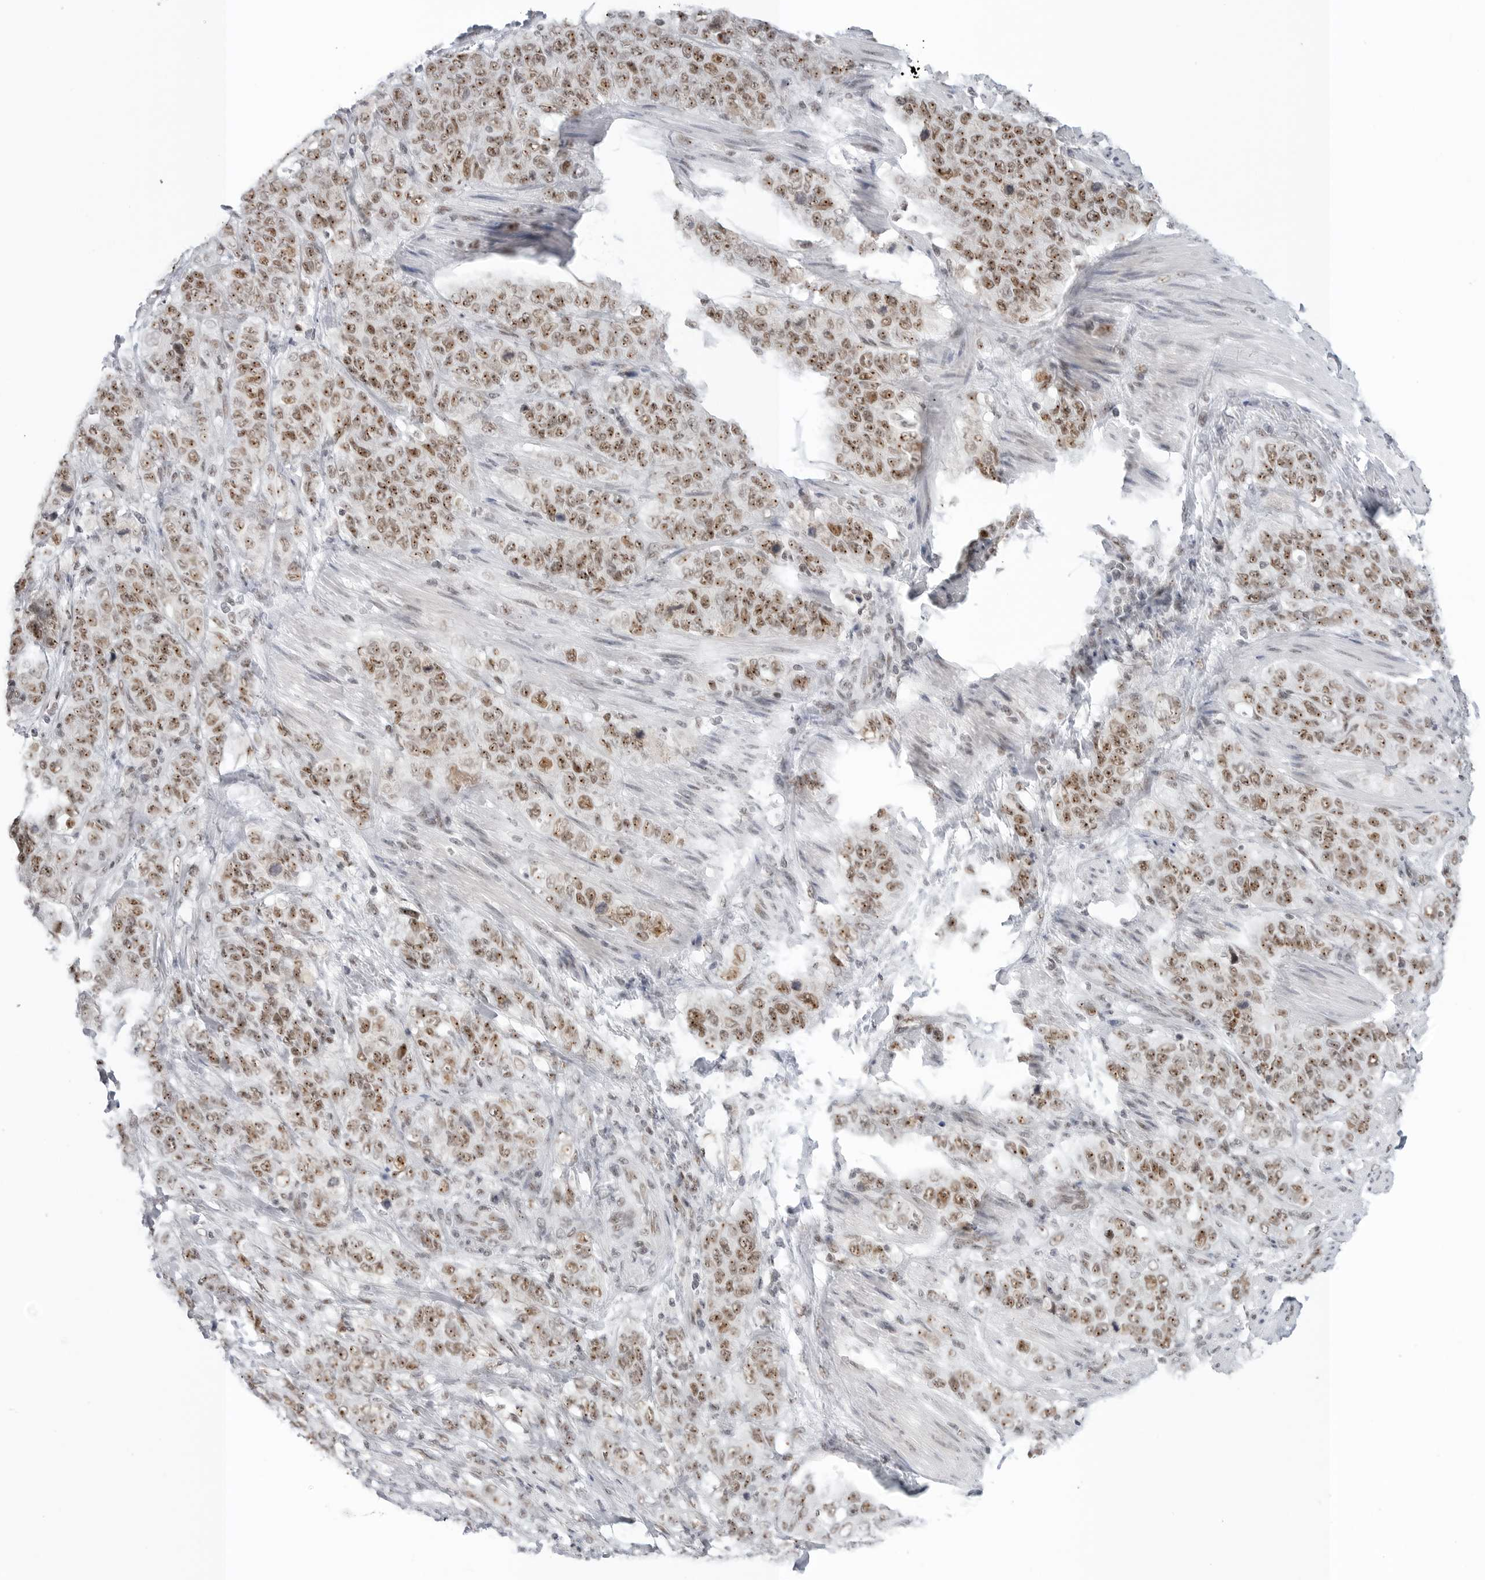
{"staining": {"intensity": "moderate", "quantity": ">75%", "location": "nuclear"}, "tissue": "stomach cancer", "cell_type": "Tumor cells", "image_type": "cancer", "snomed": [{"axis": "morphology", "description": "Adenocarcinoma, NOS"}, {"axis": "topography", "description": "Stomach"}], "caption": "High-magnification brightfield microscopy of stomach adenocarcinoma stained with DAB (3,3'-diaminobenzidine) (brown) and counterstained with hematoxylin (blue). tumor cells exhibit moderate nuclear expression is seen in about>75% of cells.", "gene": "WRAP53", "patient": {"sex": "male", "age": 48}}